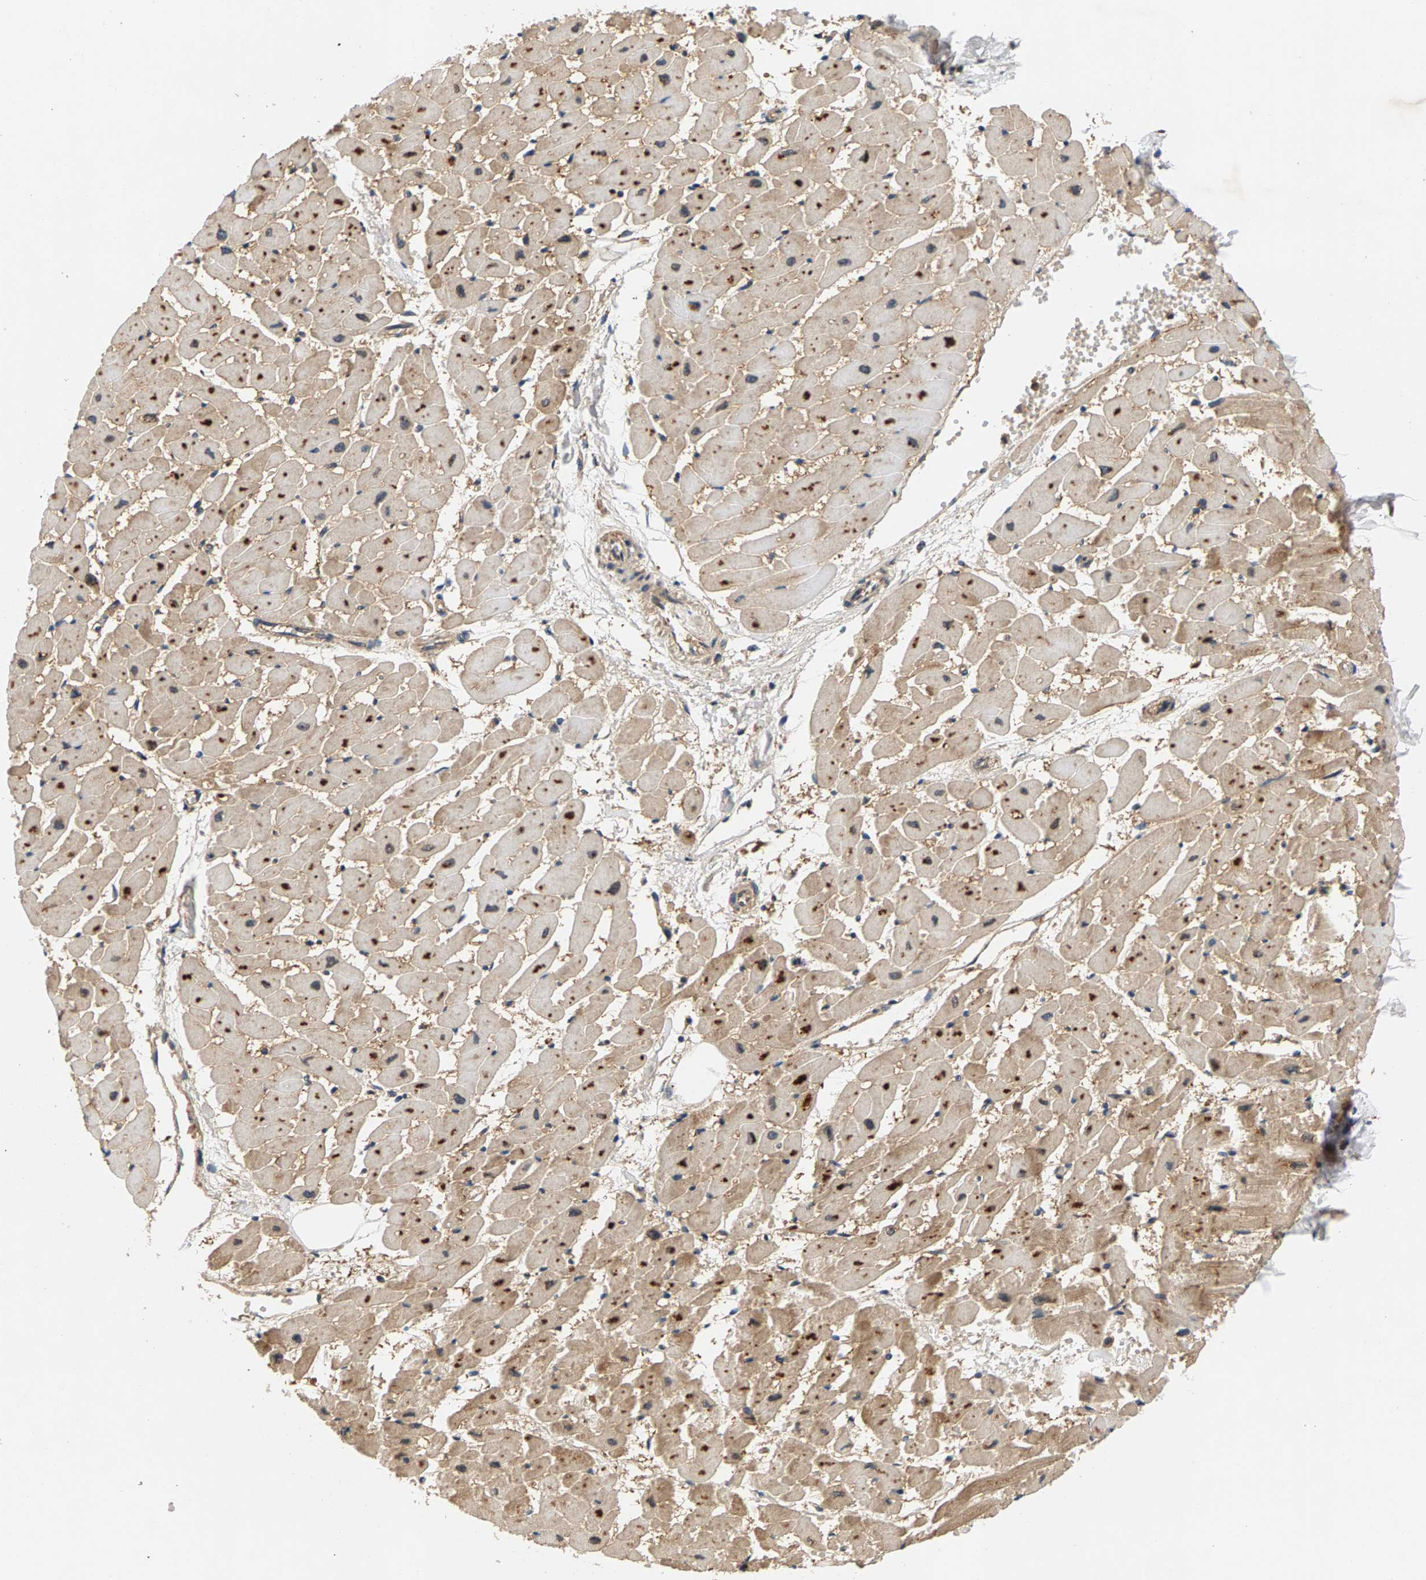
{"staining": {"intensity": "moderate", "quantity": ">75%", "location": "cytoplasmic/membranous"}, "tissue": "heart muscle", "cell_type": "Cardiomyocytes", "image_type": "normal", "snomed": [{"axis": "morphology", "description": "Normal tissue, NOS"}, {"axis": "topography", "description": "Heart"}], "caption": "A brown stain highlights moderate cytoplasmic/membranous positivity of a protein in cardiomyocytes of unremarkable human heart muscle.", "gene": "FAM78A", "patient": {"sex": "female", "age": 19}}